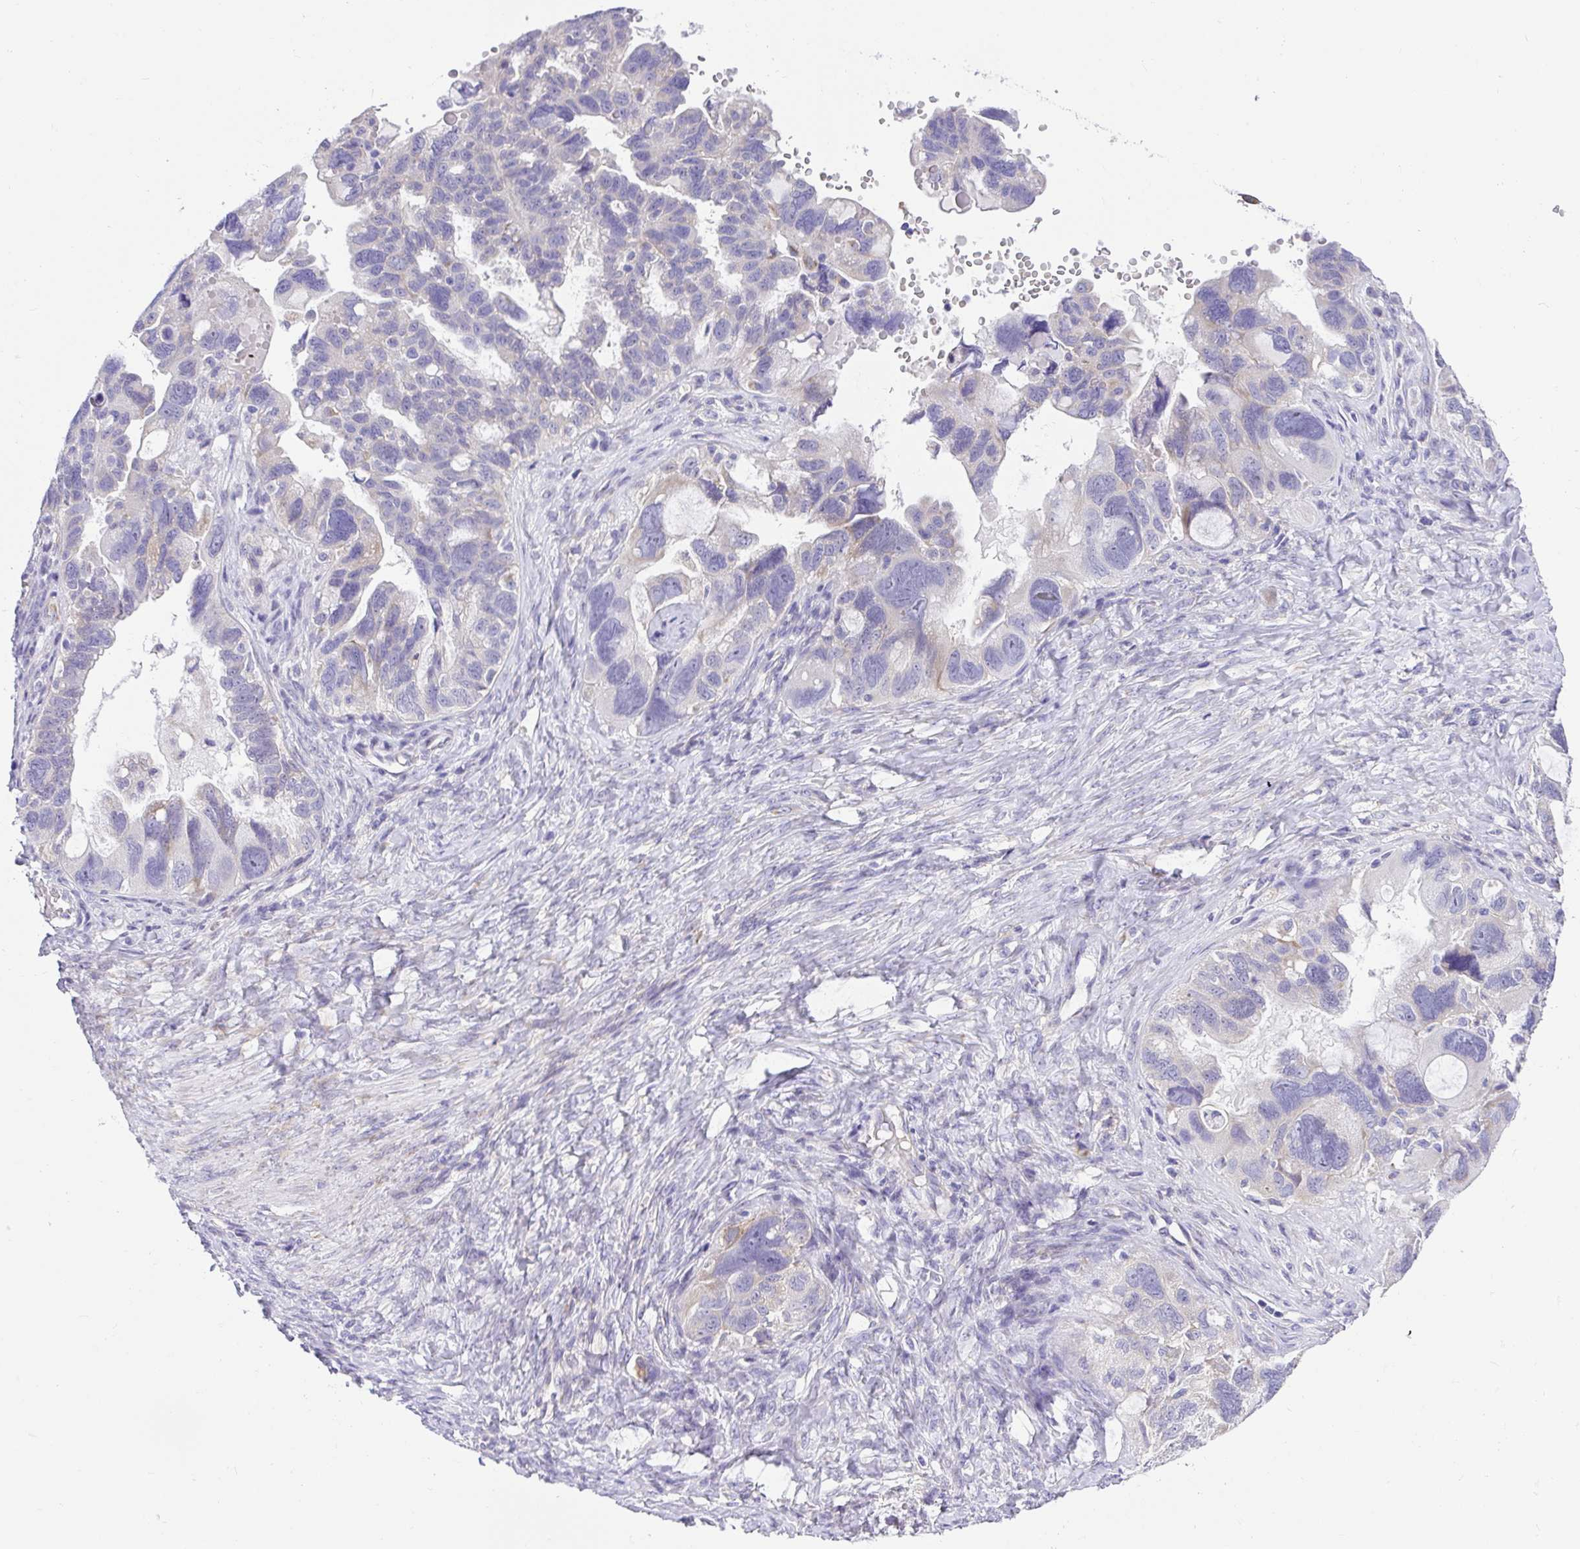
{"staining": {"intensity": "negative", "quantity": "none", "location": "none"}, "tissue": "ovarian cancer", "cell_type": "Tumor cells", "image_type": "cancer", "snomed": [{"axis": "morphology", "description": "Cystadenocarcinoma, serous, NOS"}, {"axis": "topography", "description": "Ovary"}], "caption": "A micrograph of human ovarian serous cystadenocarcinoma is negative for staining in tumor cells.", "gene": "ADRA2C", "patient": {"sex": "female", "age": 60}}